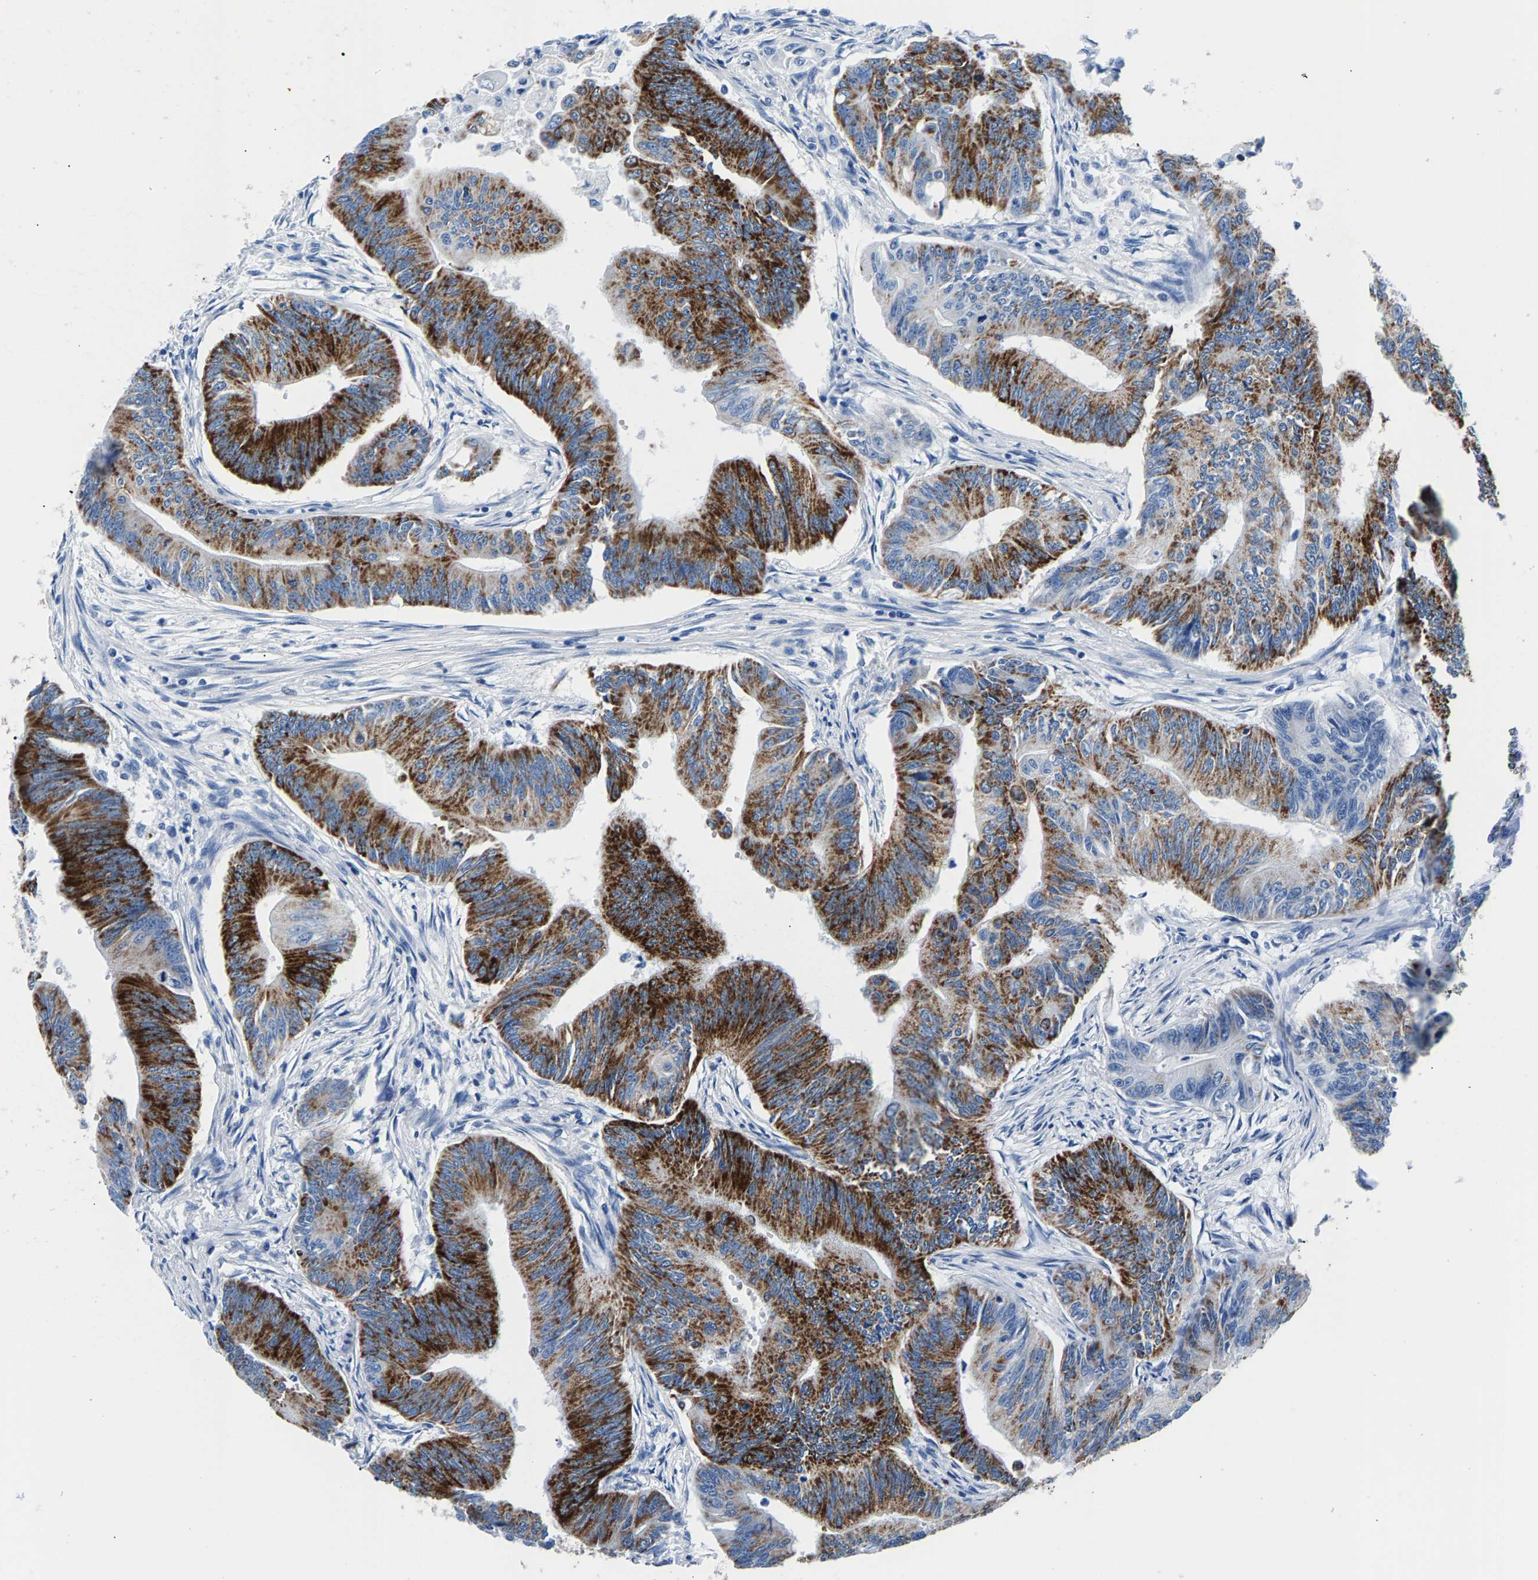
{"staining": {"intensity": "strong", "quantity": "25%-75%", "location": "cytoplasmic/membranous"}, "tissue": "colorectal cancer", "cell_type": "Tumor cells", "image_type": "cancer", "snomed": [{"axis": "morphology", "description": "Adenoma, NOS"}, {"axis": "morphology", "description": "Adenocarcinoma, NOS"}, {"axis": "topography", "description": "Colon"}], "caption": "Human colorectal cancer stained with a protein marker demonstrates strong staining in tumor cells.", "gene": "CPS1", "patient": {"sex": "male", "age": 79}}